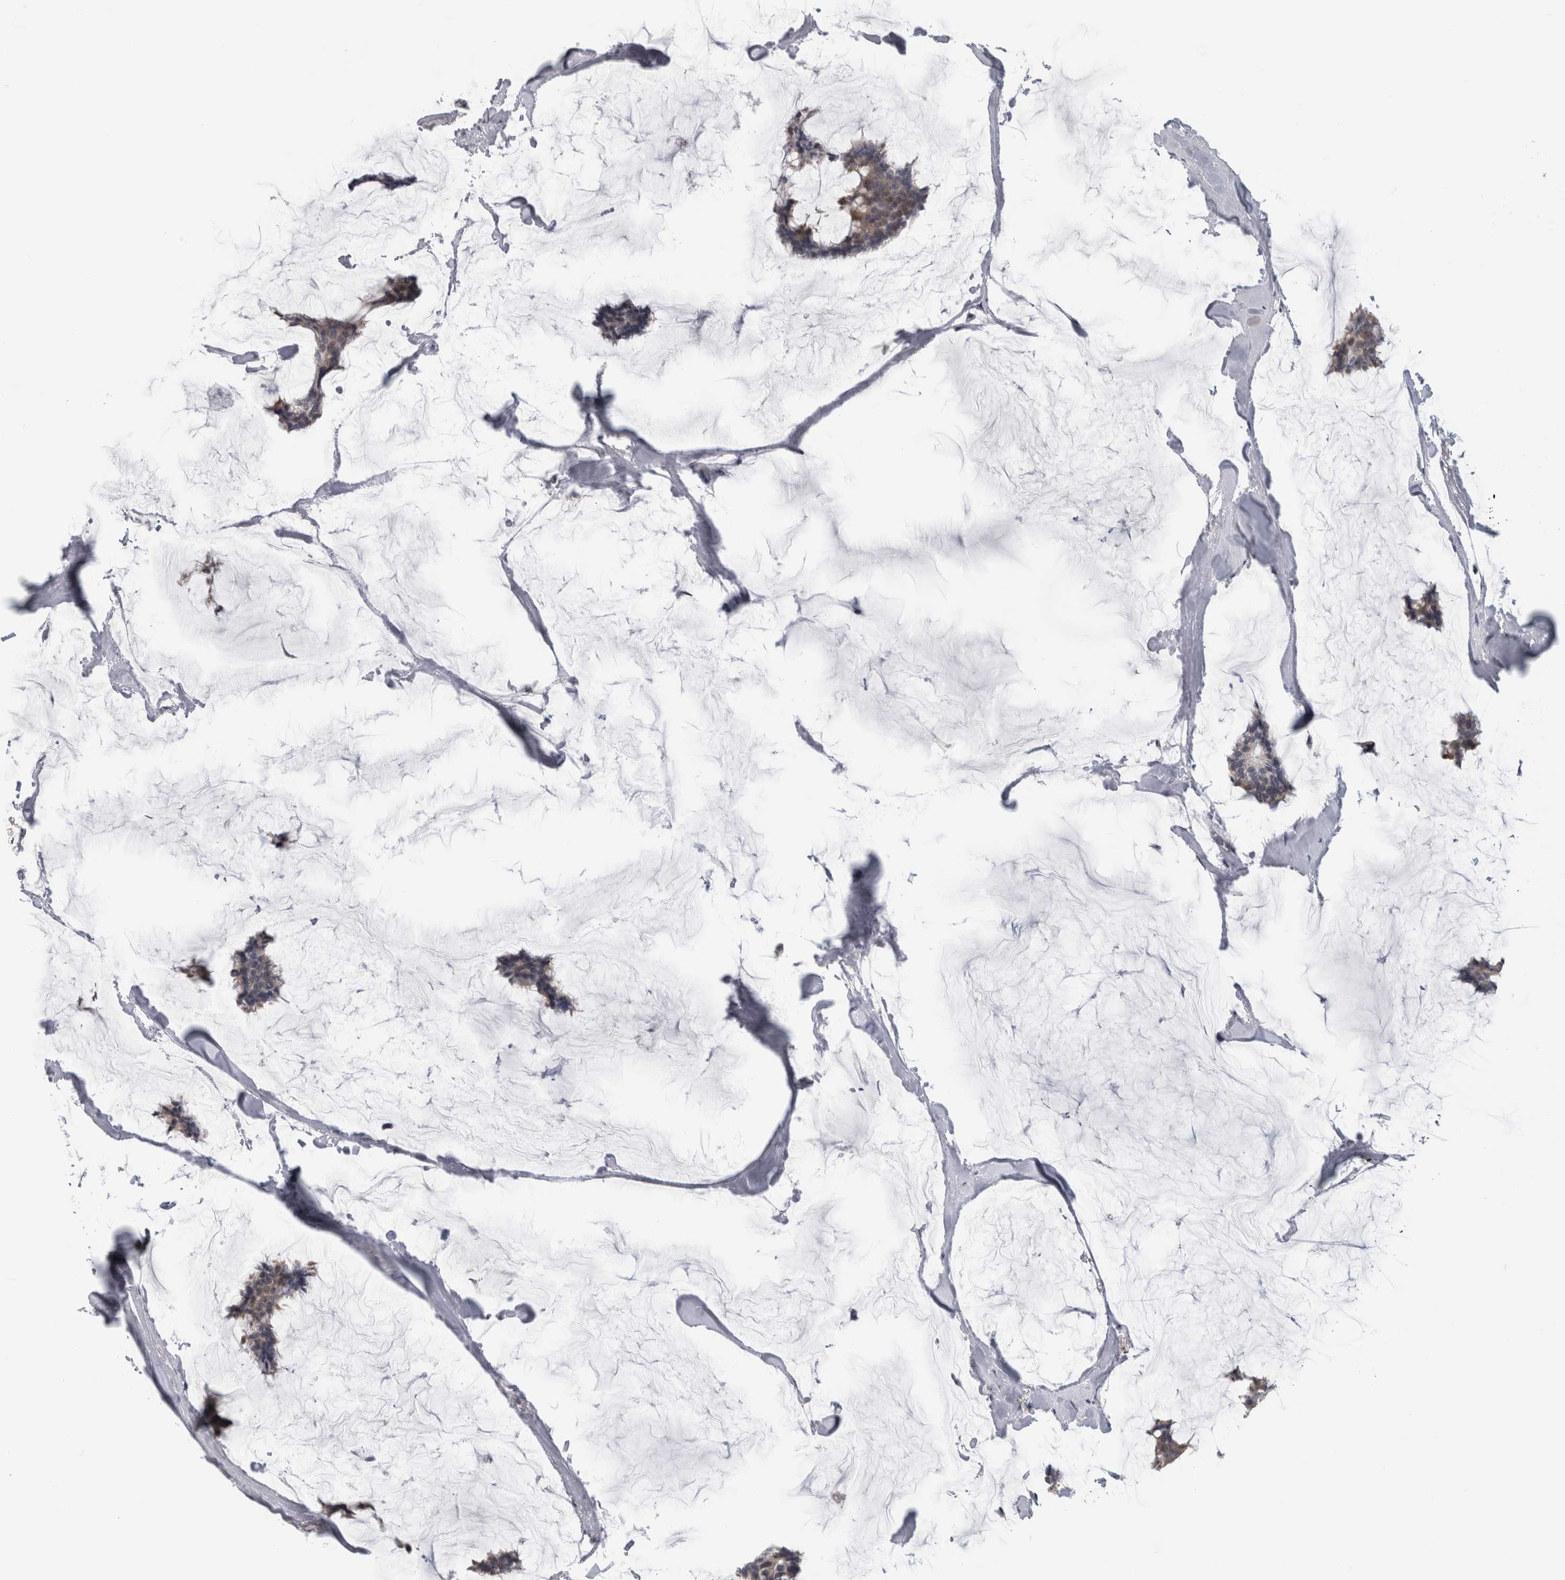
{"staining": {"intensity": "weak", "quantity": "25%-75%", "location": "cytoplasmic/membranous"}, "tissue": "breast cancer", "cell_type": "Tumor cells", "image_type": "cancer", "snomed": [{"axis": "morphology", "description": "Duct carcinoma"}, {"axis": "topography", "description": "Breast"}], "caption": "High-power microscopy captured an immunohistochemistry micrograph of breast invasive ductal carcinoma, revealing weak cytoplasmic/membranous staining in approximately 25%-75% of tumor cells. (Brightfield microscopy of DAB IHC at high magnification).", "gene": "TMEM242", "patient": {"sex": "female", "age": 93}}